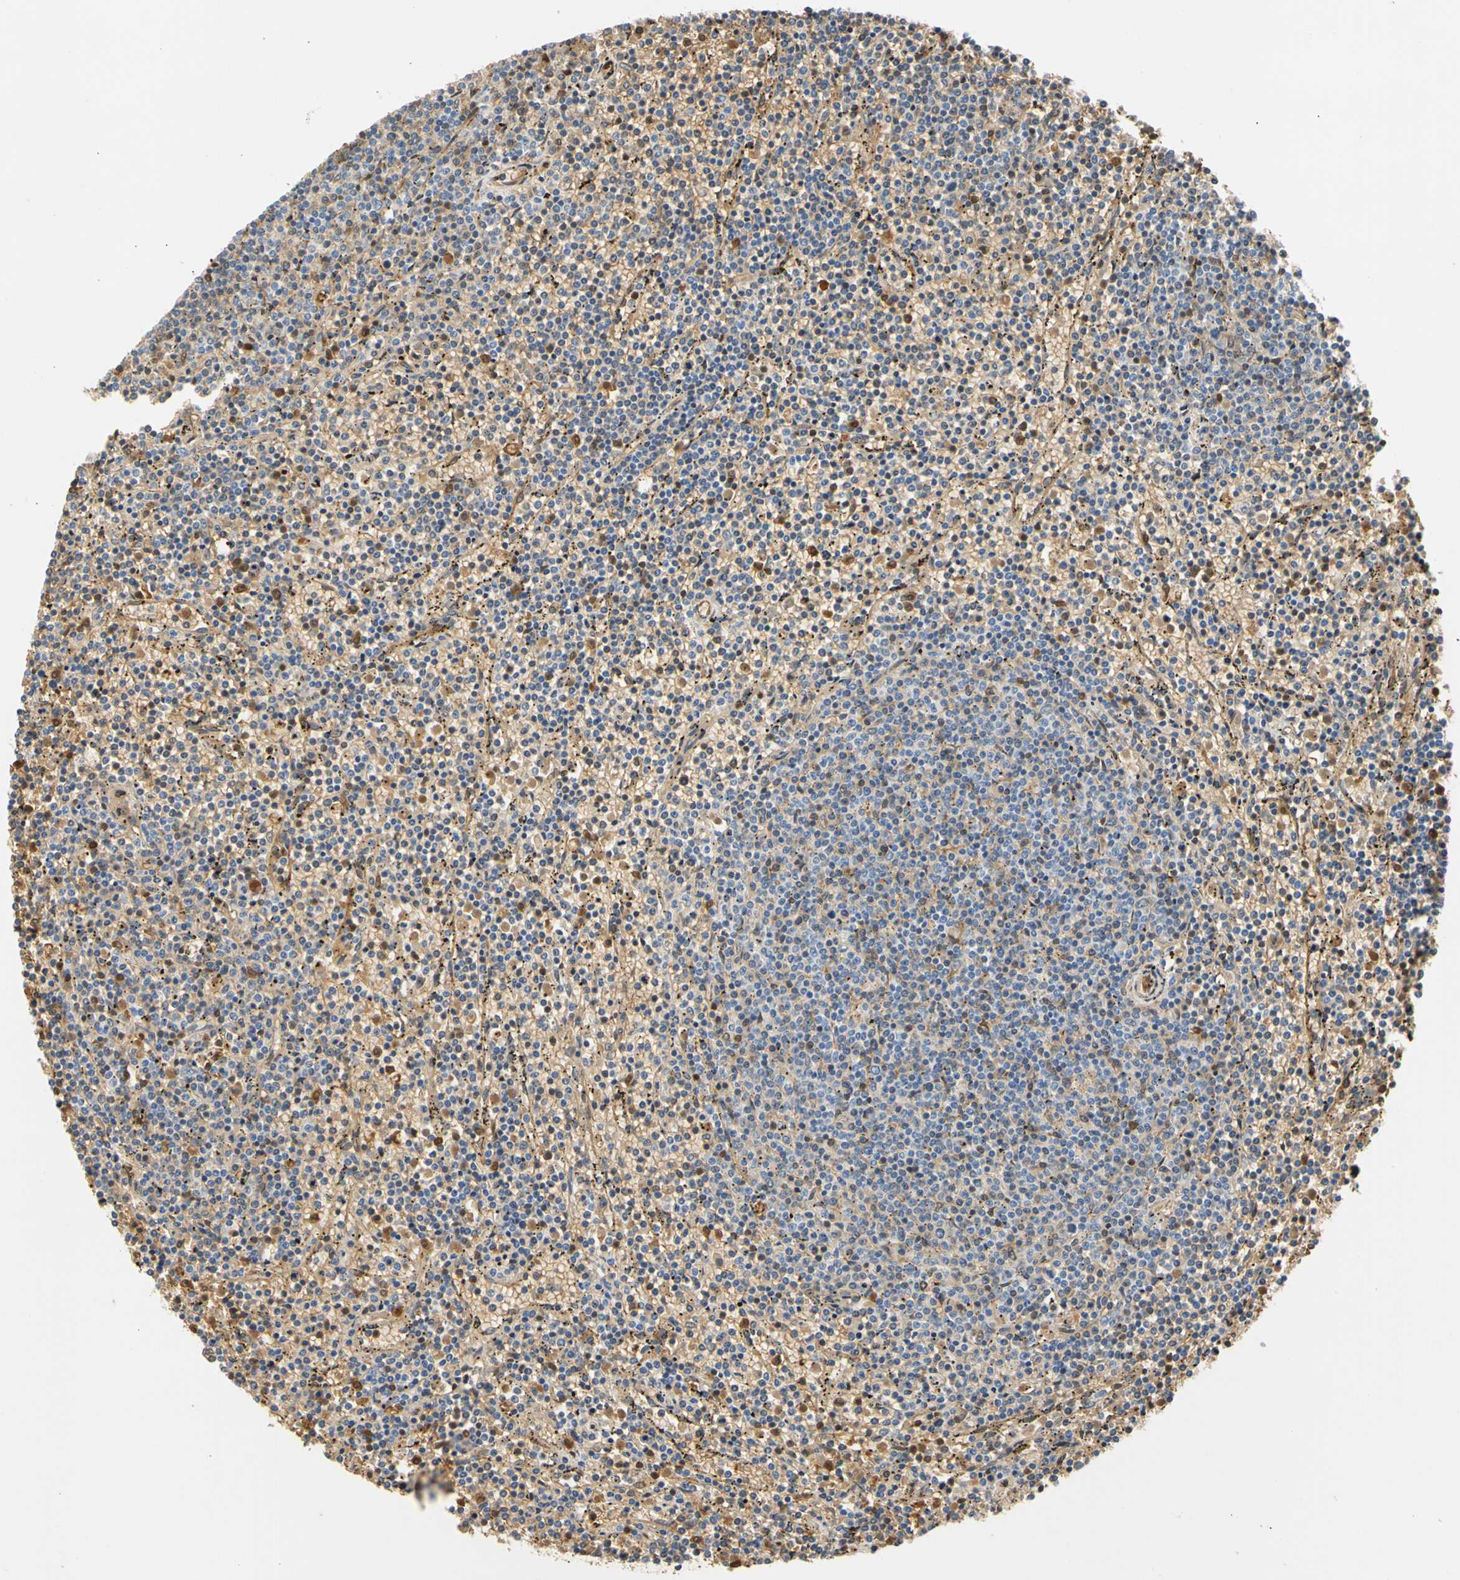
{"staining": {"intensity": "negative", "quantity": "none", "location": "none"}, "tissue": "lymphoma", "cell_type": "Tumor cells", "image_type": "cancer", "snomed": [{"axis": "morphology", "description": "Malignant lymphoma, non-Hodgkin's type, Low grade"}, {"axis": "topography", "description": "Spleen"}], "caption": "Immunohistochemistry (IHC) image of lymphoma stained for a protein (brown), which shows no expression in tumor cells.", "gene": "S100A6", "patient": {"sex": "female", "age": 50}}